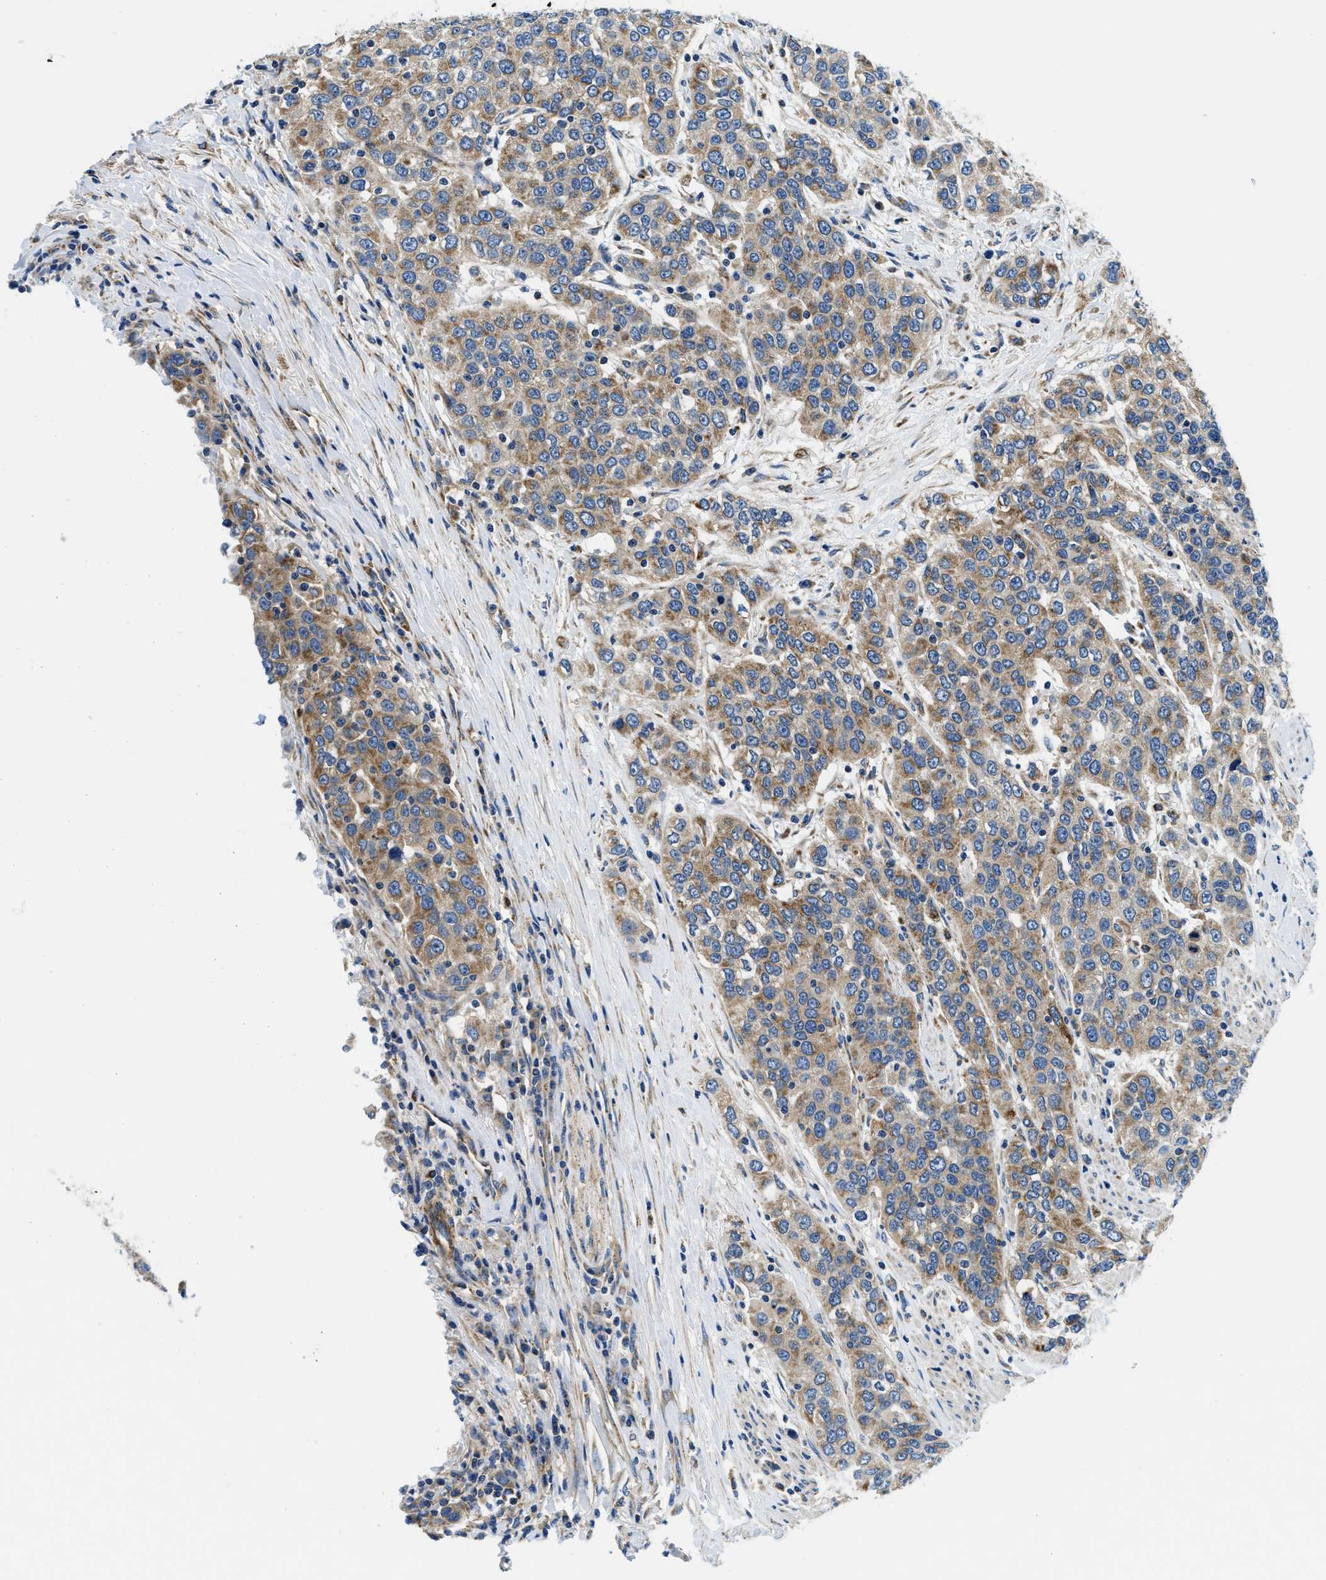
{"staining": {"intensity": "moderate", "quantity": ">75%", "location": "cytoplasmic/membranous"}, "tissue": "urothelial cancer", "cell_type": "Tumor cells", "image_type": "cancer", "snomed": [{"axis": "morphology", "description": "Urothelial carcinoma, High grade"}, {"axis": "topography", "description": "Urinary bladder"}], "caption": "High-grade urothelial carcinoma stained with immunohistochemistry exhibits moderate cytoplasmic/membranous positivity in approximately >75% of tumor cells.", "gene": "SAMD4B", "patient": {"sex": "female", "age": 80}}